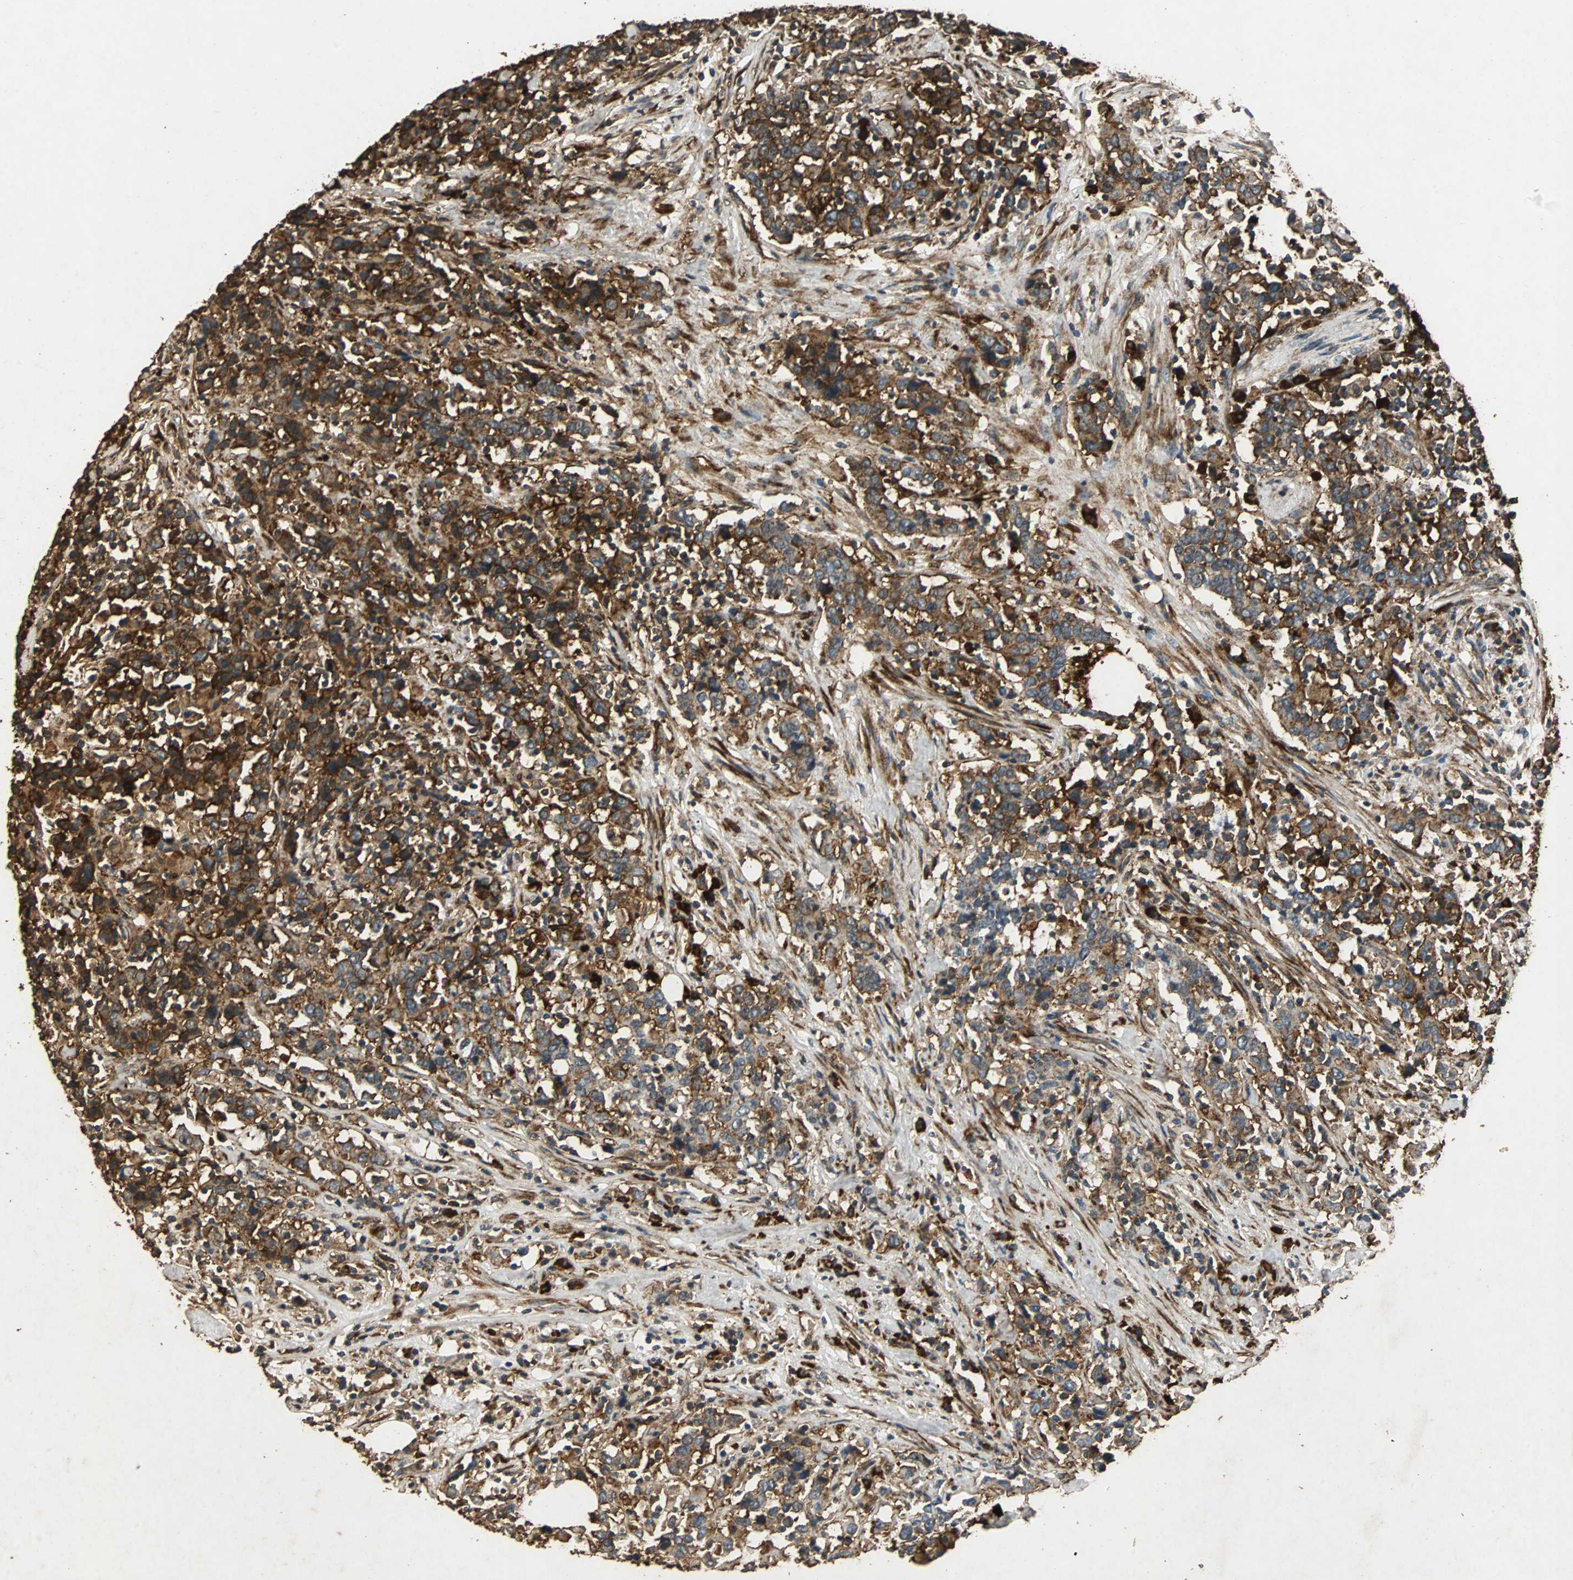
{"staining": {"intensity": "strong", "quantity": ">75%", "location": "cytoplasmic/membranous"}, "tissue": "urothelial cancer", "cell_type": "Tumor cells", "image_type": "cancer", "snomed": [{"axis": "morphology", "description": "Urothelial carcinoma, High grade"}, {"axis": "topography", "description": "Urinary bladder"}], "caption": "IHC histopathology image of neoplastic tissue: urothelial cancer stained using immunohistochemistry (IHC) displays high levels of strong protein expression localized specifically in the cytoplasmic/membranous of tumor cells, appearing as a cytoplasmic/membranous brown color.", "gene": "NAA10", "patient": {"sex": "male", "age": 61}}